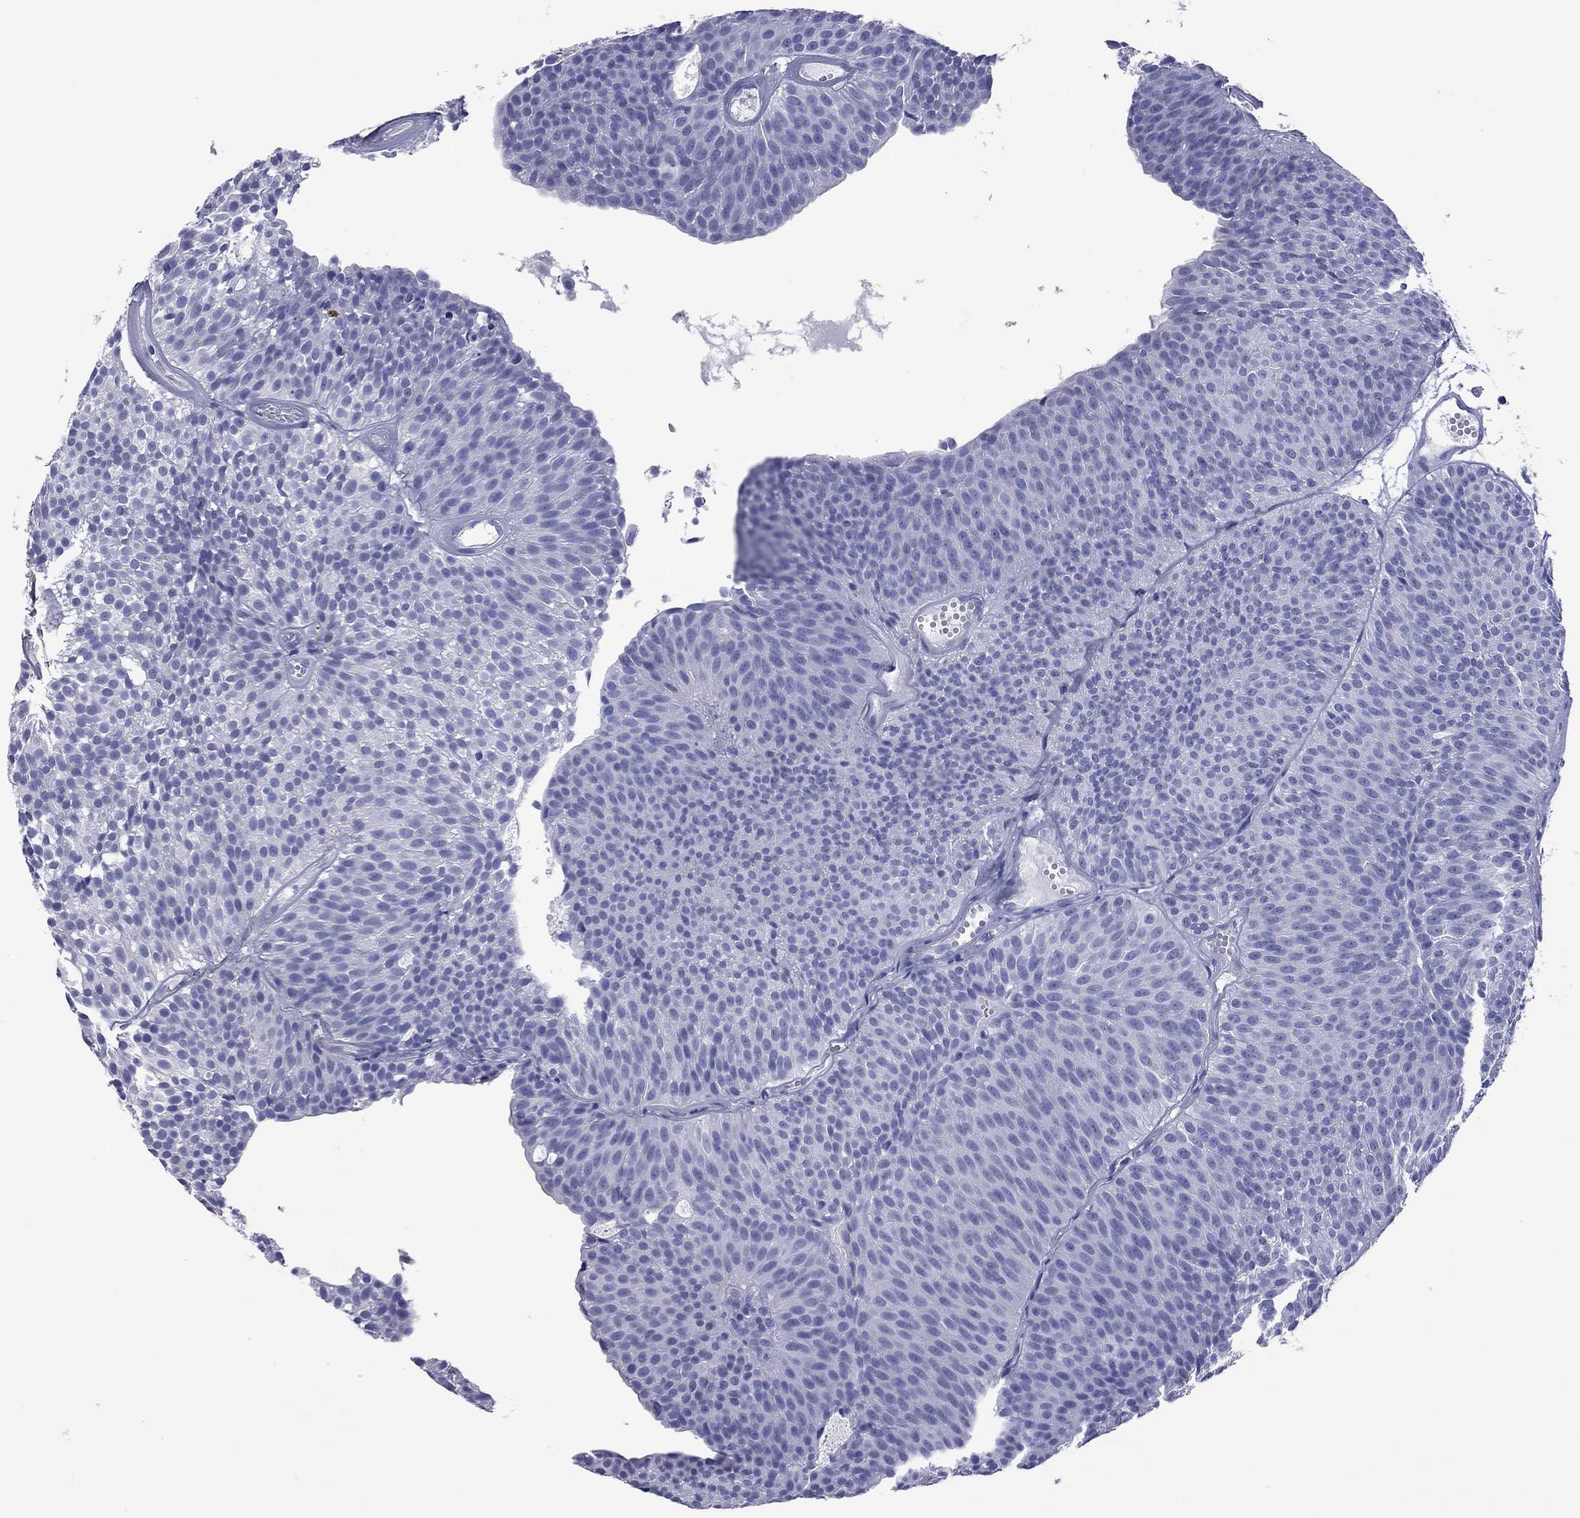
{"staining": {"intensity": "negative", "quantity": "none", "location": "none"}, "tissue": "urothelial cancer", "cell_type": "Tumor cells", "image_type": "cancer", "snomed": [{"axis": "morphology", "description": "Urothelial carcinoma, Low grade"}, {"axis": "topography", "description": "Urinary bladder"}], "caption": "Immunohistochemical staining of human urothelial cancer reveals no significant expression in tumor cells. (DAB immunohistochemistry, high magnification).", "gene": "VSIG10", "patient": {"sex": "male", "age": 63}}